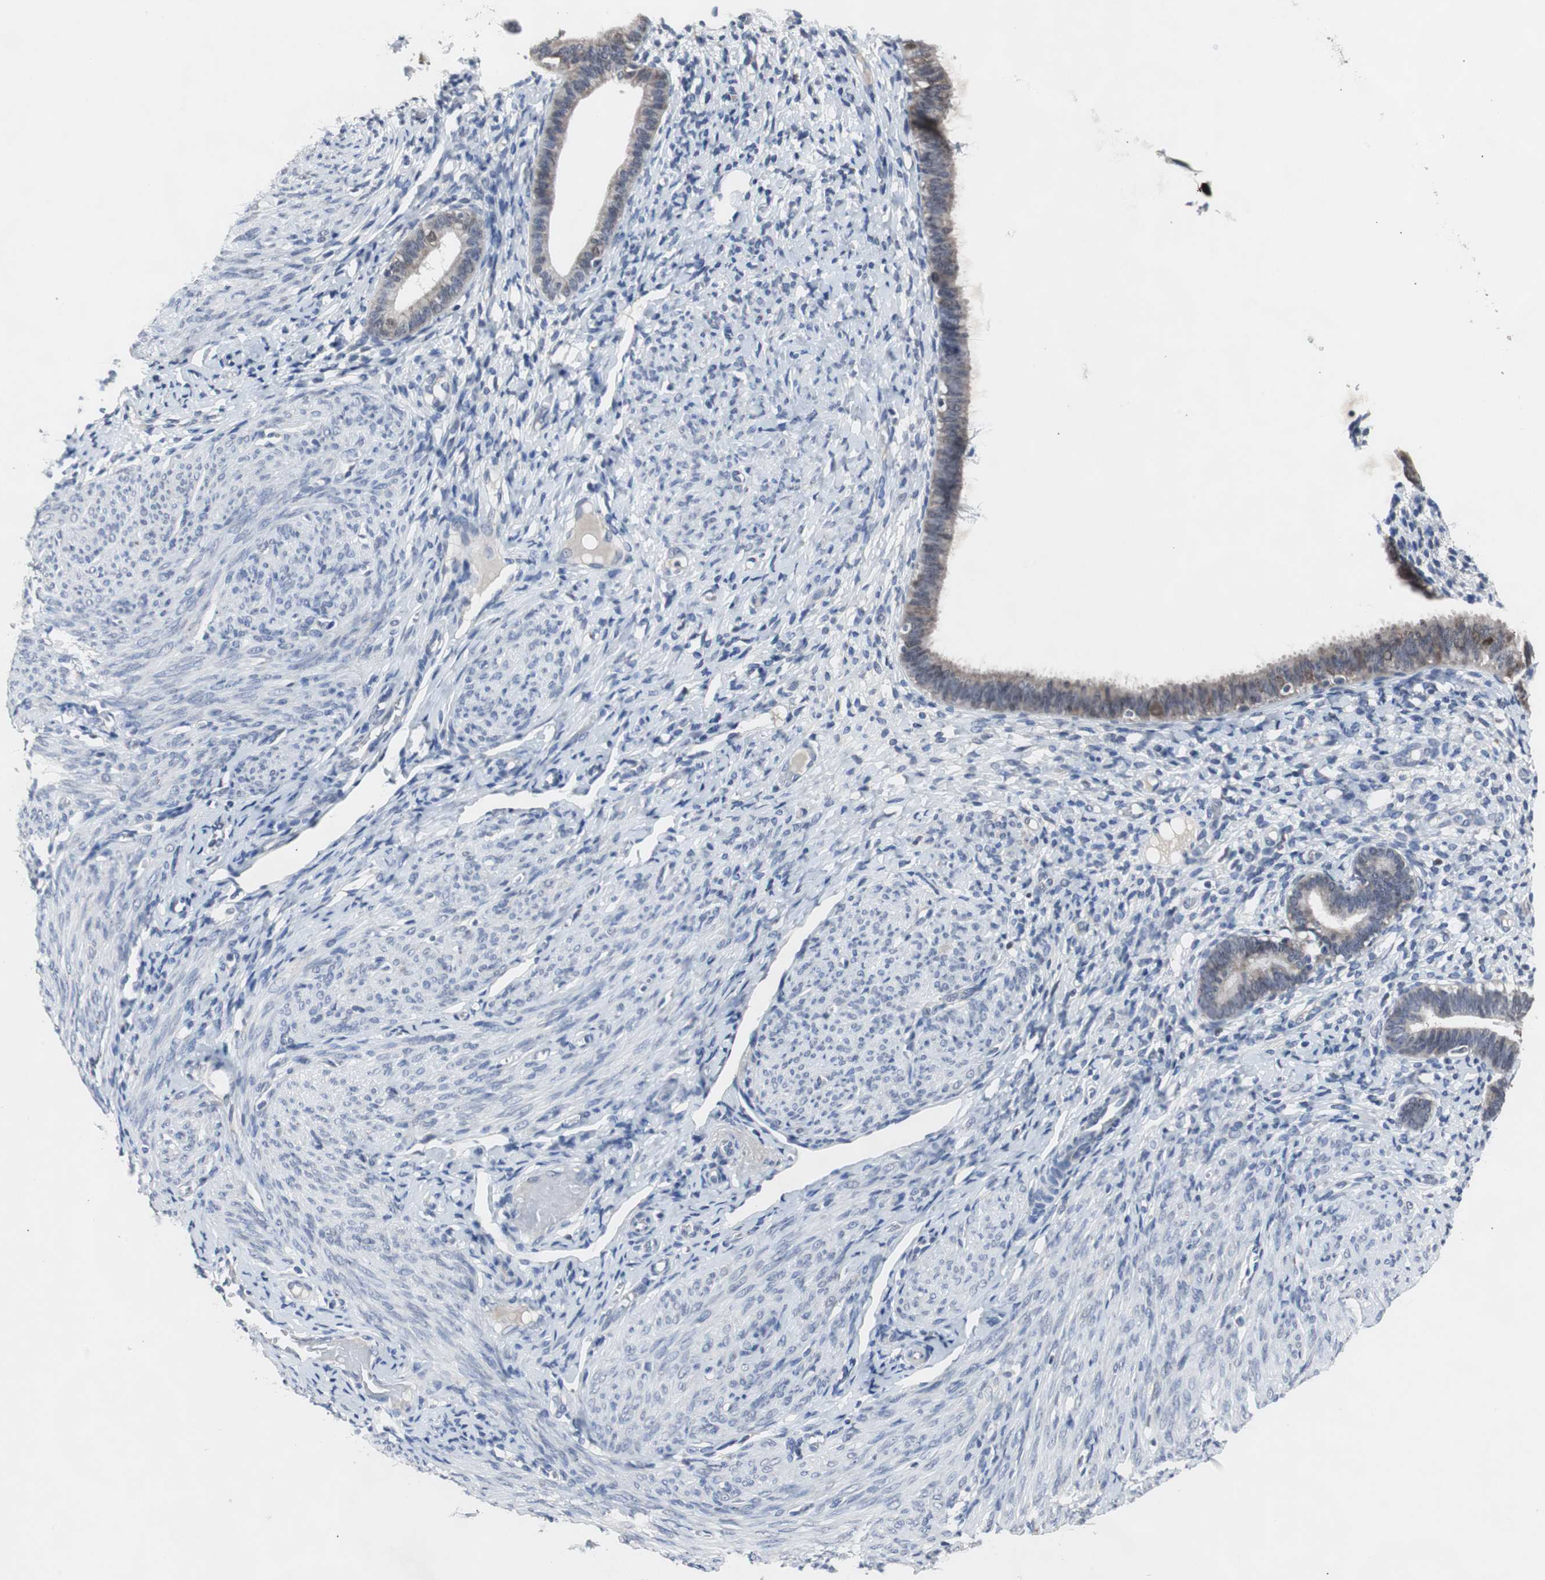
{"staining": {"intensity": "negative", "quantity": "none", "location": "none"}, "tissue": "endometrium", "cell_type": "Cells in endometrial stroma", "image_type": "normal", "snomed": [{"axis": "morphology", "description": "Normal tissue, NOS"}, {"axis": "topography", "description": "Endometrium"}], "caption": "Immunohistochemistry (IHC) of normal human endometrium reveals no staining in cells in endometrial stroma.", "gene": "RBM47", "patient": {"sex": "female", "age": 61}}